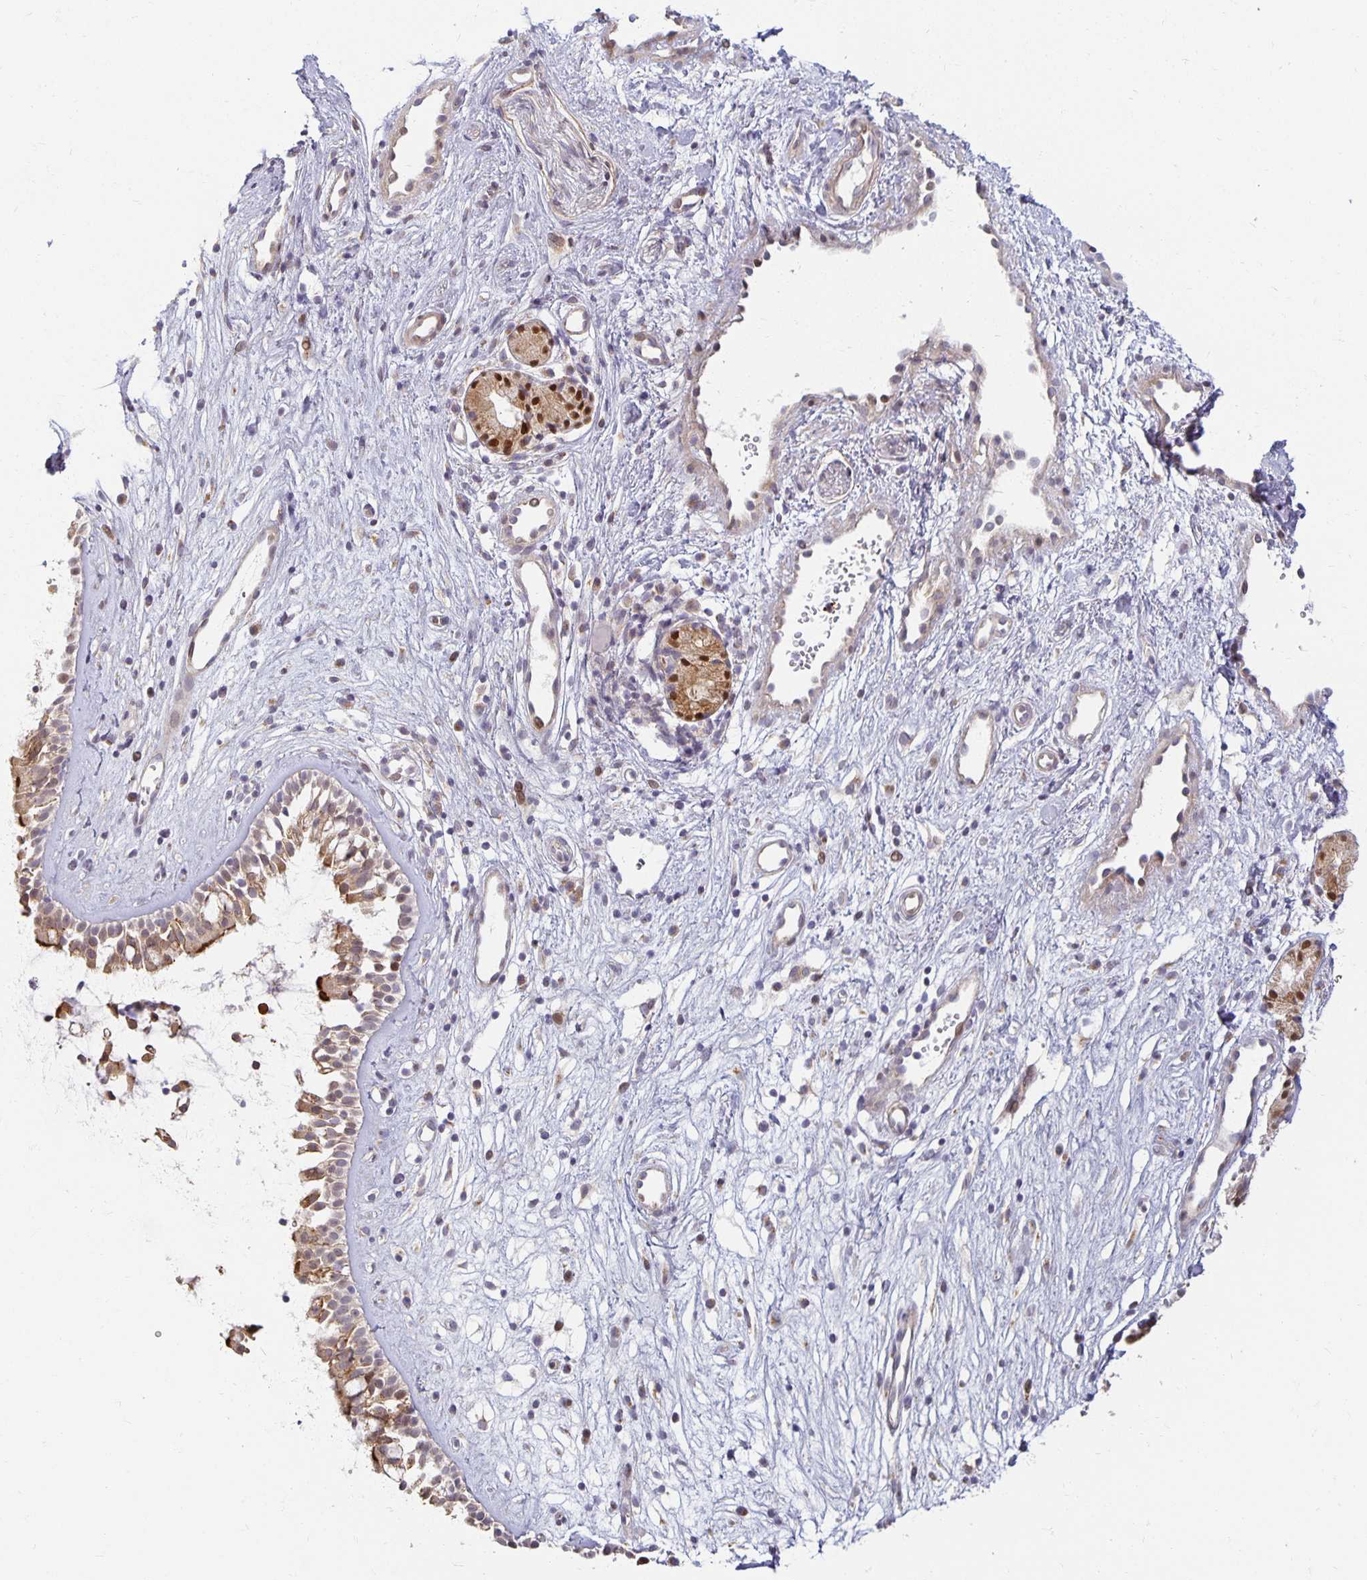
{"staining": {"intensity": "moderate", "quantity": ">75%", "location": "cytoplasmic/membranous"}, "tissue": "nasopharynx", "cell_type": "Respiratory epithelial cells", "image_type": "normal", "snomed": [{"axis": "morphology", "description": "Normal tissue, NOS"}, {"axis": "topography", "description": "Nasopharynx"}], "caption": "Brown immunohistochemical staining in benign nasopharynx displays moderate cytoplasmic/membranous expression in about >75% of respiratory epithelial cells.", "gene": "EHF", "patient": {"sex": "male", "age": 32}}